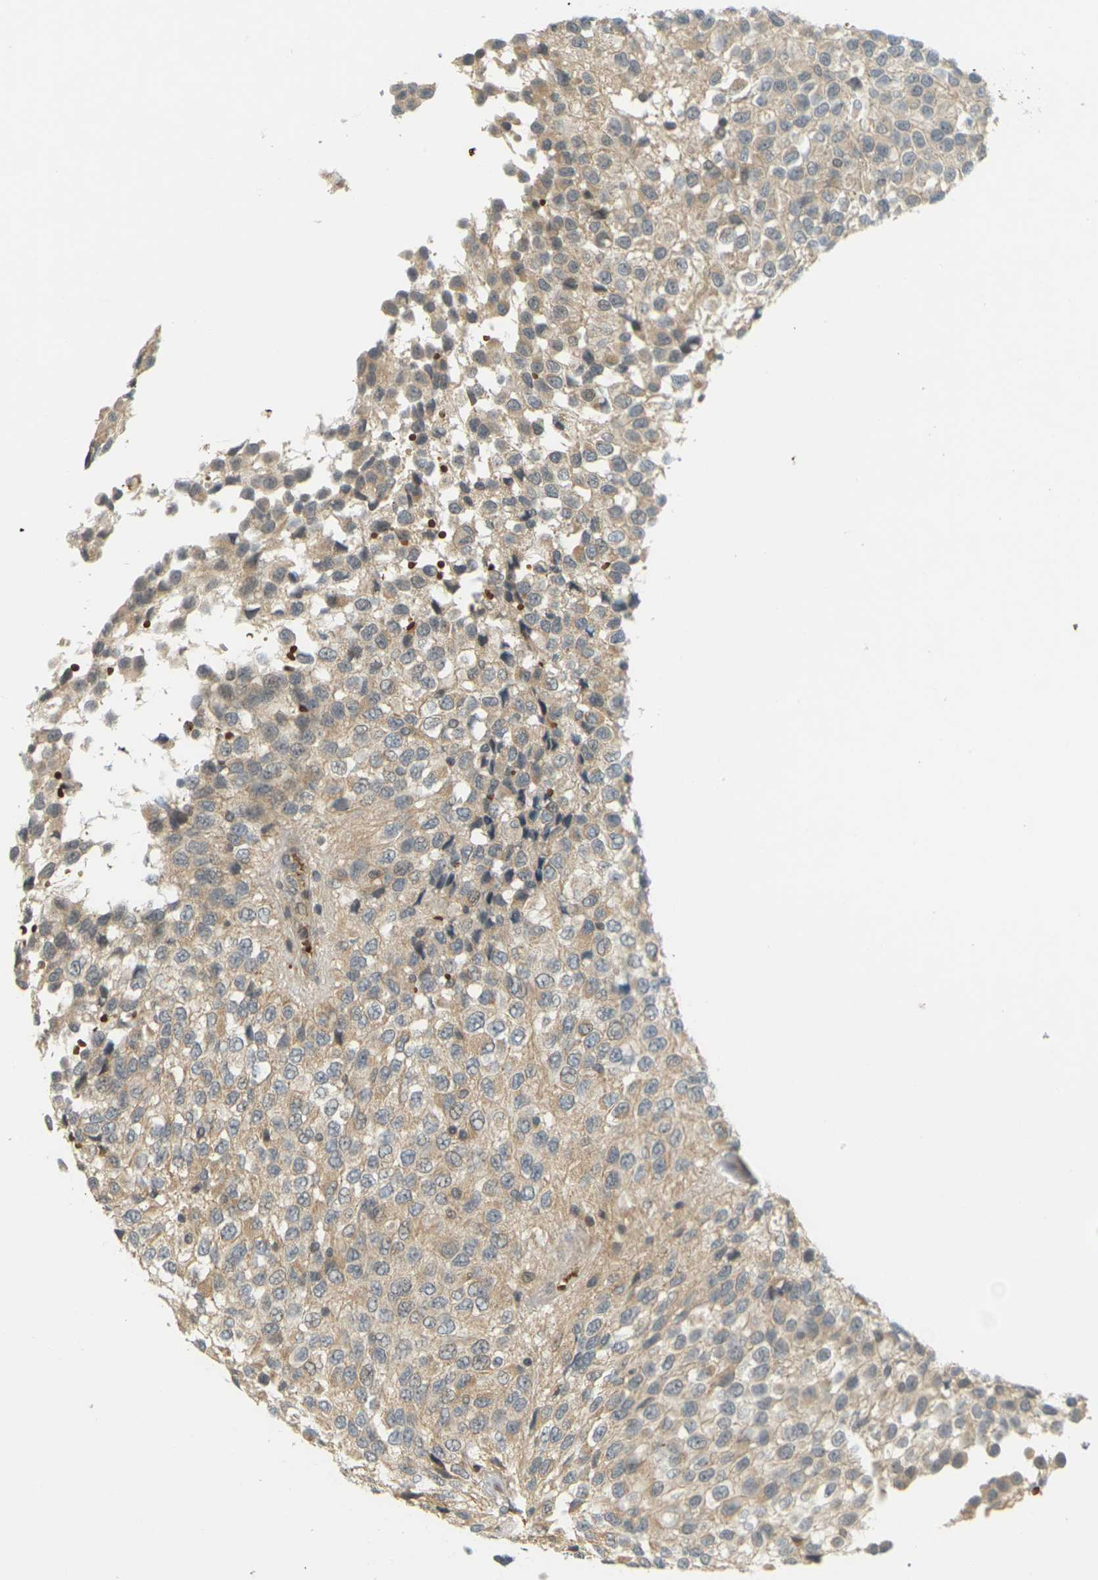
{"staining": {"intensity": "weak", "quantity": ">75%", "location": "cytoplasmic/membranous"}, "tissue": "glioma", "cell_type": "Tumor cells", "image_type": "cancer", "snomed": [{"axis": "morphology", "description": "Glioma, malignant, High grade"}, {"axis": "topography", "description": "Brain"}], "caption": "IHC (DAB) staining of glioma exhibits weak cytoplasmic/membranous protein staining in approximately >75% of tumor cells. (DAB (3,3'-diaminobenzidine) IHC with brightfield microscopy, high magnification).", "gene": "SOCS6", "patient": {"sex": "male", "age": 32}}